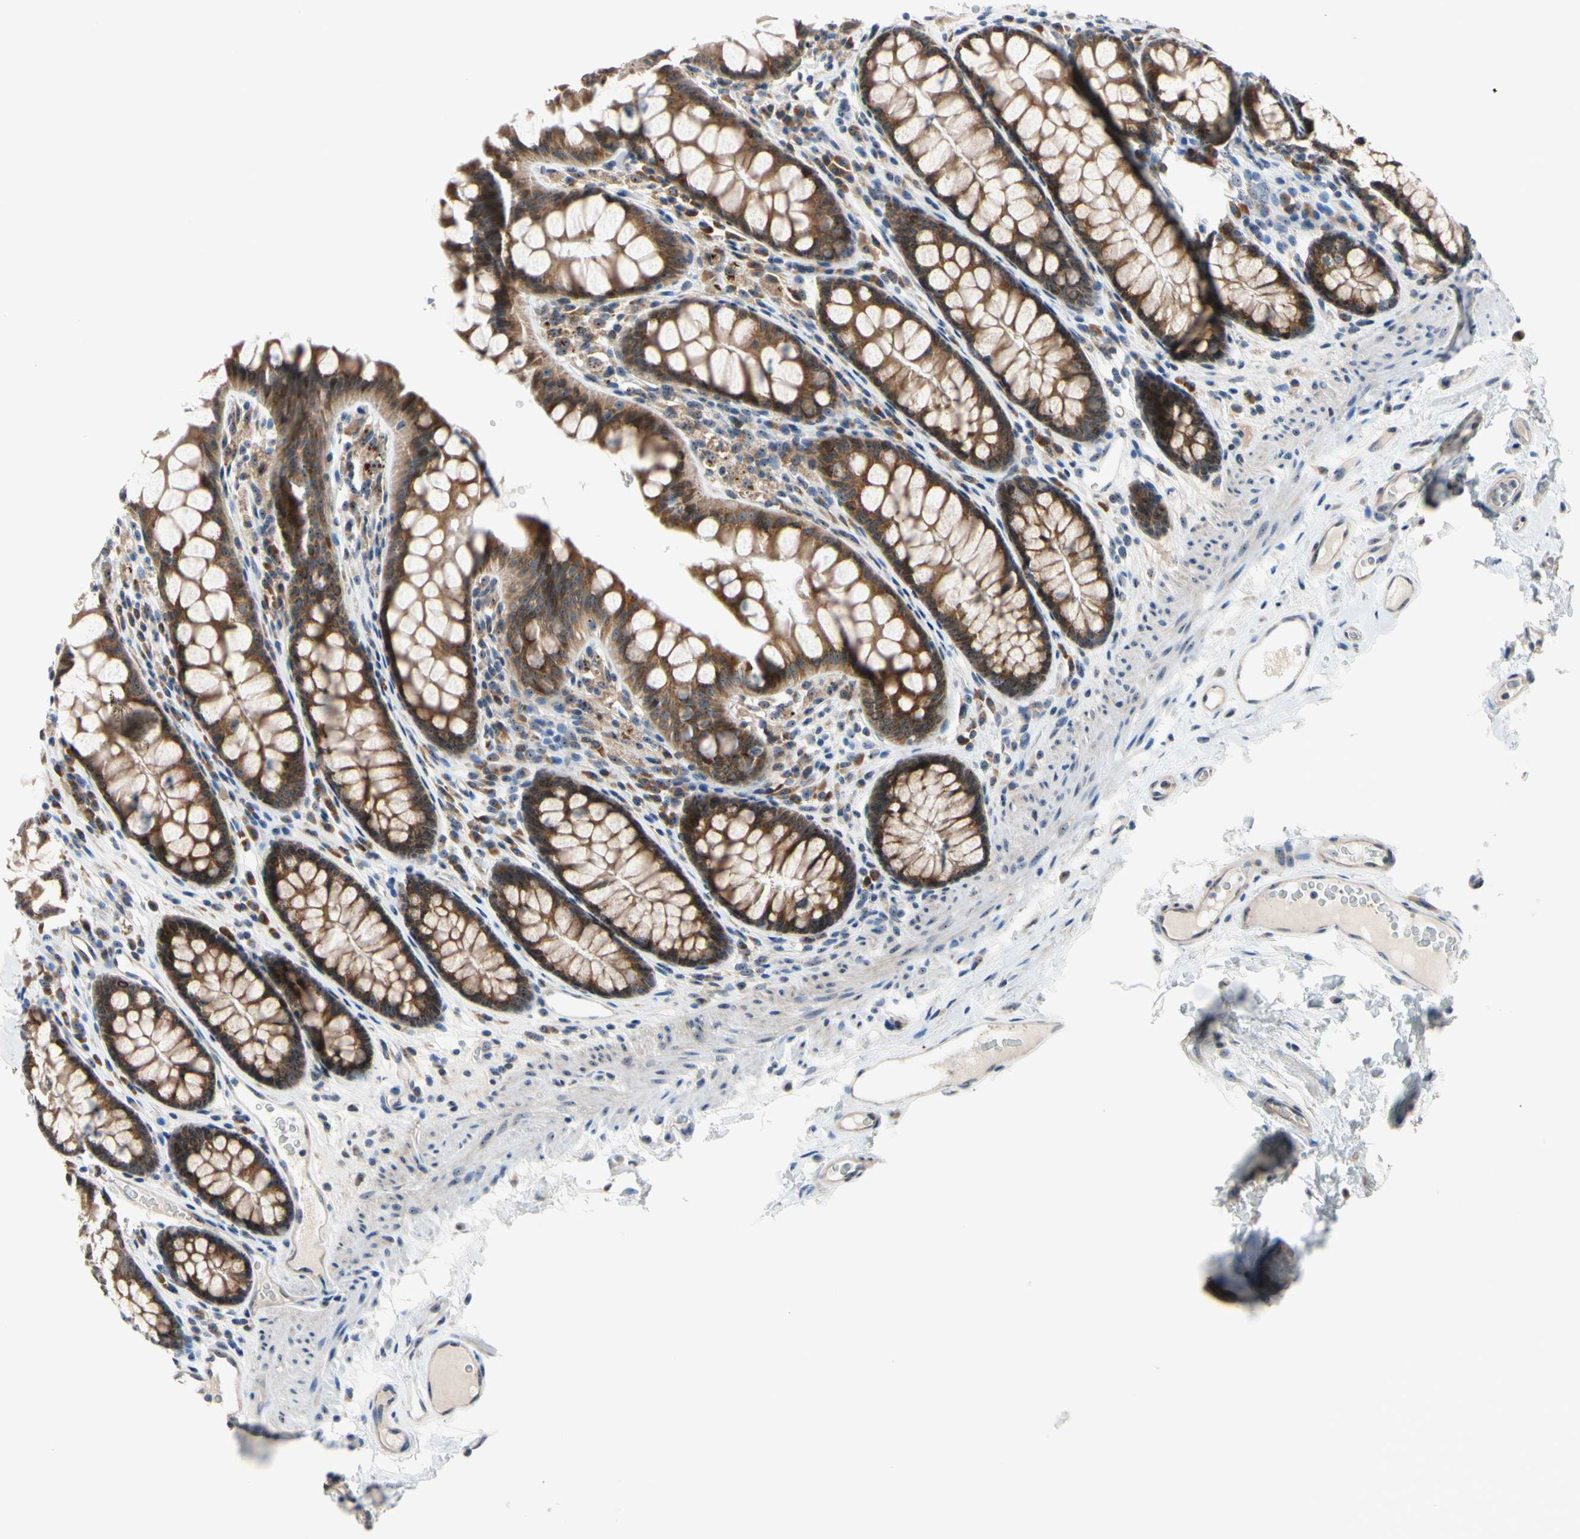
{"staining": {"intensity": "weak", "quantity": ">75%", "location": "cytoplasmic/membranous"}, "tissue": "colon", "cell_type": "Endothelial cells", "image_type": "normal", "snomed": [{"axis": "morphology", "description": "Normal tissue, NOS"}, {"axis": "topography", "description": "Colon"}], "caption": "This micrograph displays unremarkable colon stained with IHC to label a protein in brown. The cytoplasmic/membranous of endothelial cells show weak positivity for the protein. Nuclei are counter-stained blue.", "gene": "TMED7", "patient": {"sex": "female", "age": 55}}